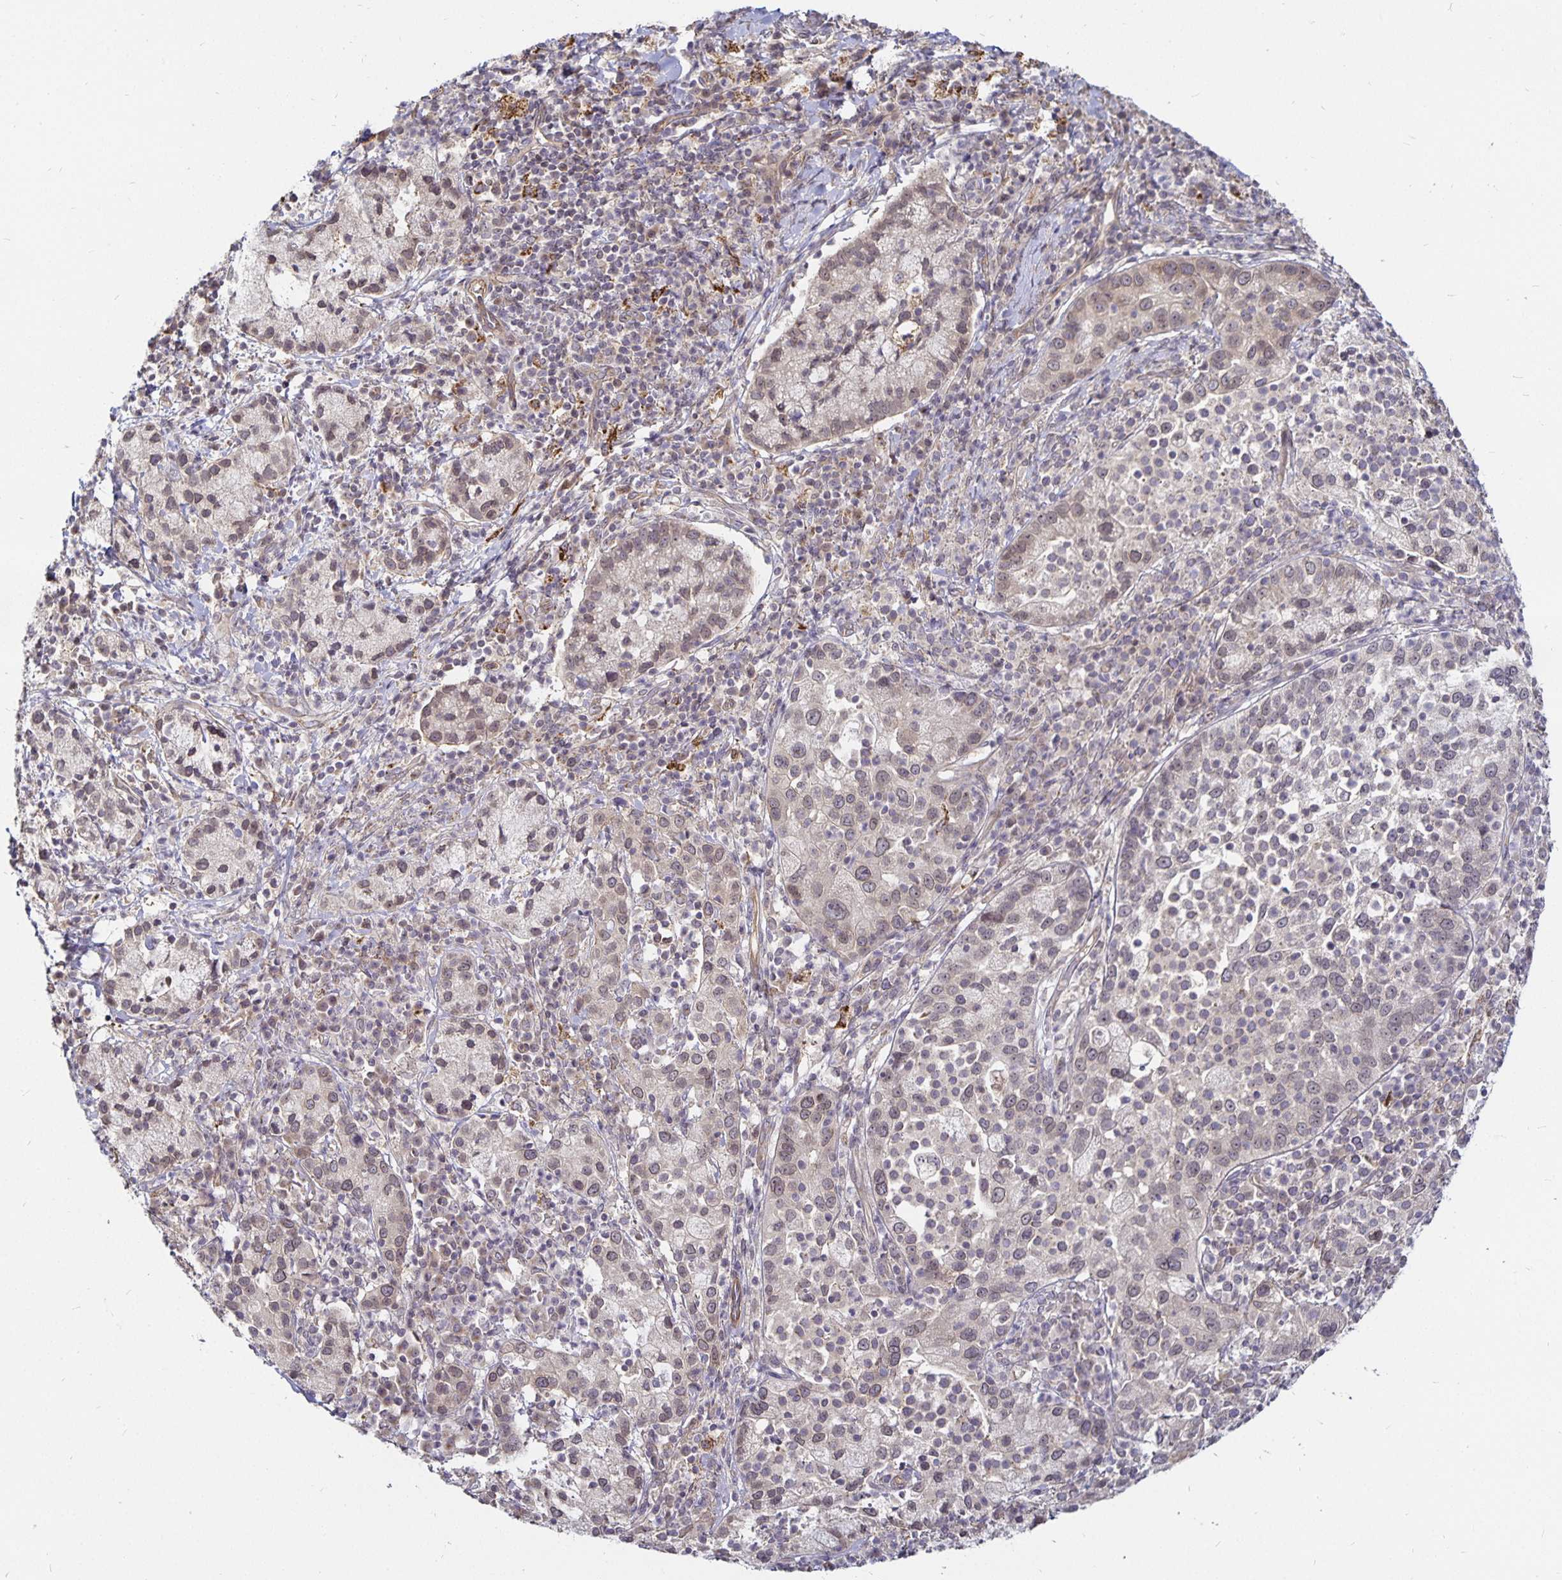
{"staining": {"intensity": "weak", "quantity": "<25%", "location": "nuclear"}, "tissue": "cervical cancer", "cell_type": "Tumor cells", "image_type": "cancer", "snomed": [{"axis": "morphology", "description": "Normal tissue, NOS"}, {"axis": "morphology", "description": "Adenocarcinoma, NOS"}, {"axis": "topography", "description": "Cervix"}], "caption": "Immunohistochemistry histopathology image of adenocarcinoma (cervical) stained for a protein (brown), which shows no positivity in tumor cells. (DAB immunohistochemistry visualized using brightfield microscopy, high magnification).", "gene": "CYP27A1", "patient": {"sex": "female", "age": 44}}